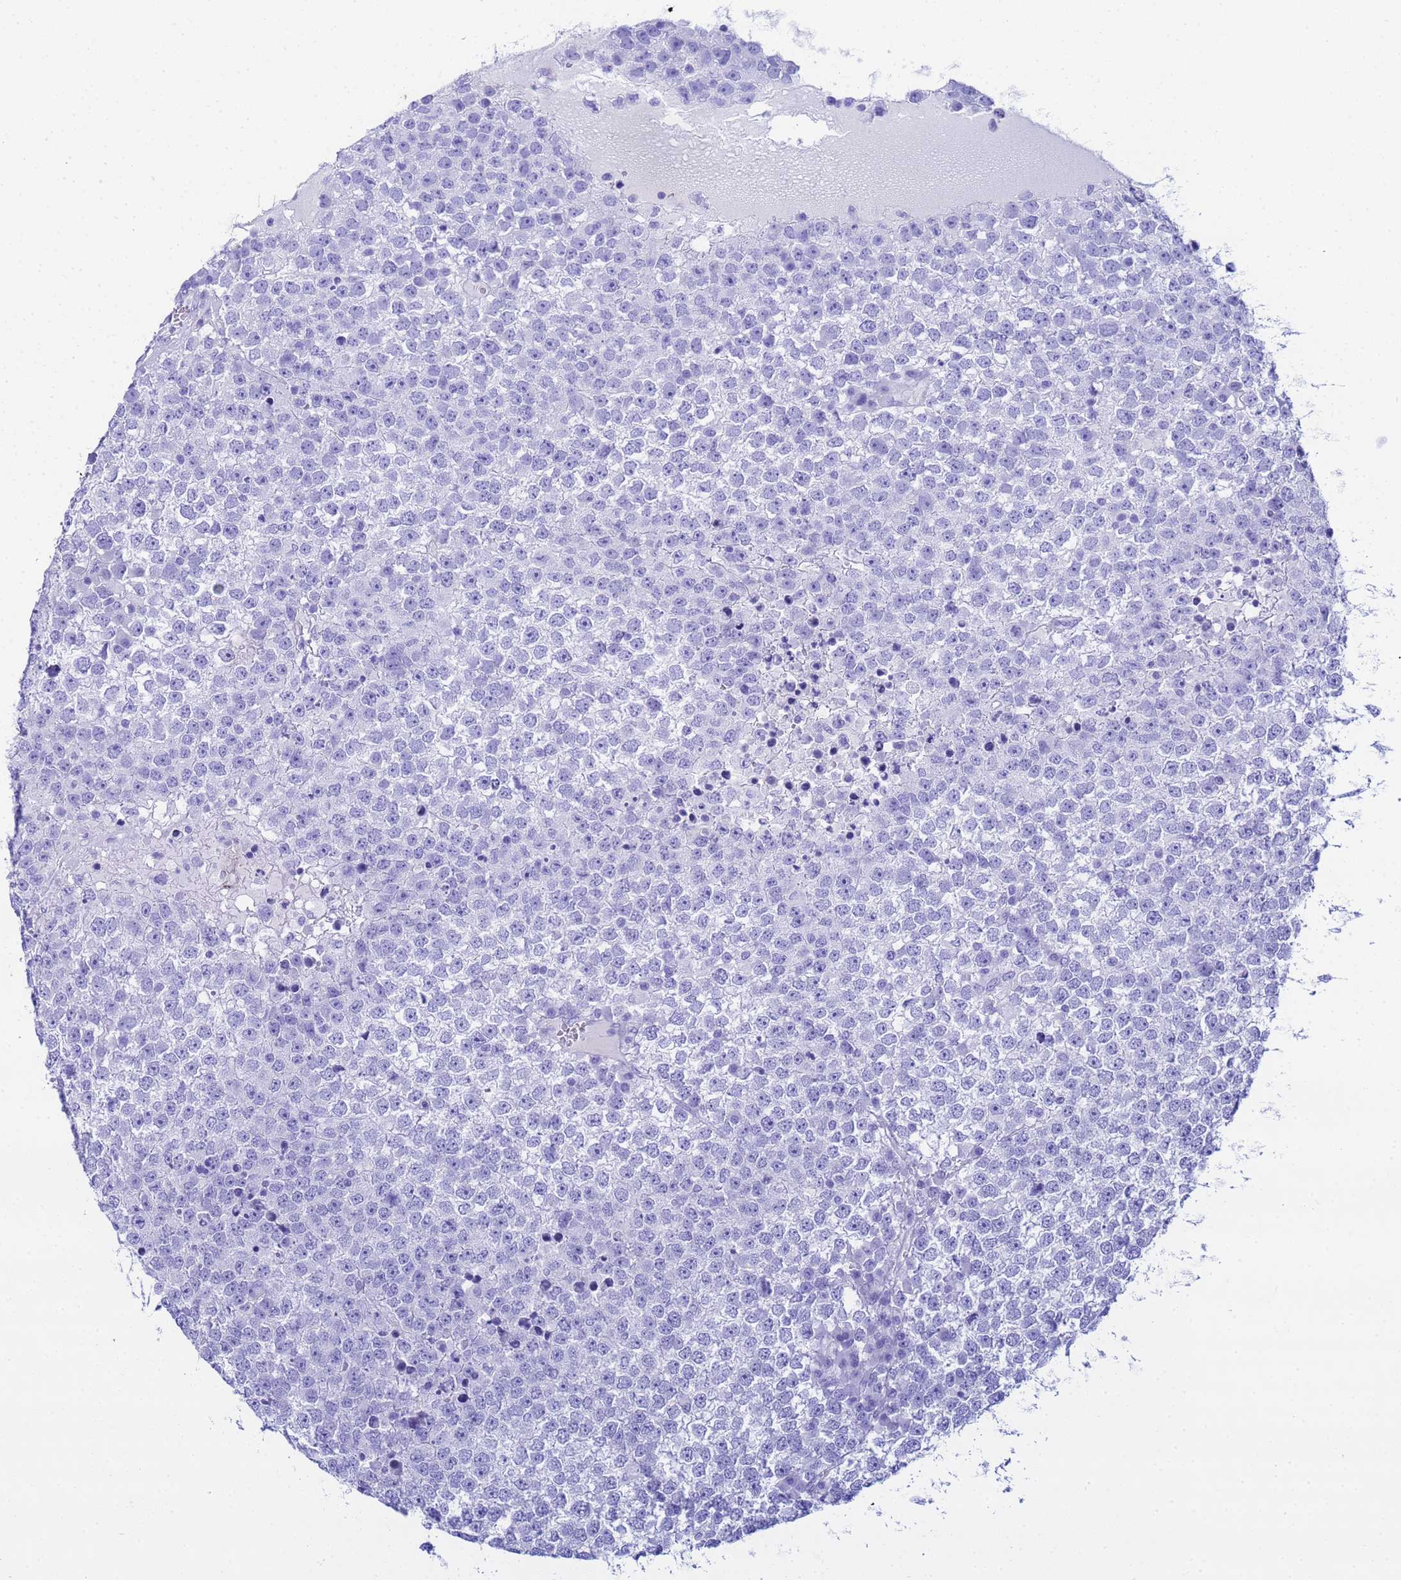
{"staining": {"intensity": "negative", "quantity": "none", "location": "none"}, "tissue": "testis cancer", "cell_type": "Tumor cells", "image_type": "cancer", "snomed": [{"axis": "morphology", "description": "Seminoma, NOS"}, {"axis": "topography", "description": "Testis"}], "caption": "This is a image of immunohistochemistry staining of seminoma (testis), which shows no expression in tumor cells.", "gene": "AQP12A", "patient": {"sex": "male", "age": 65}}